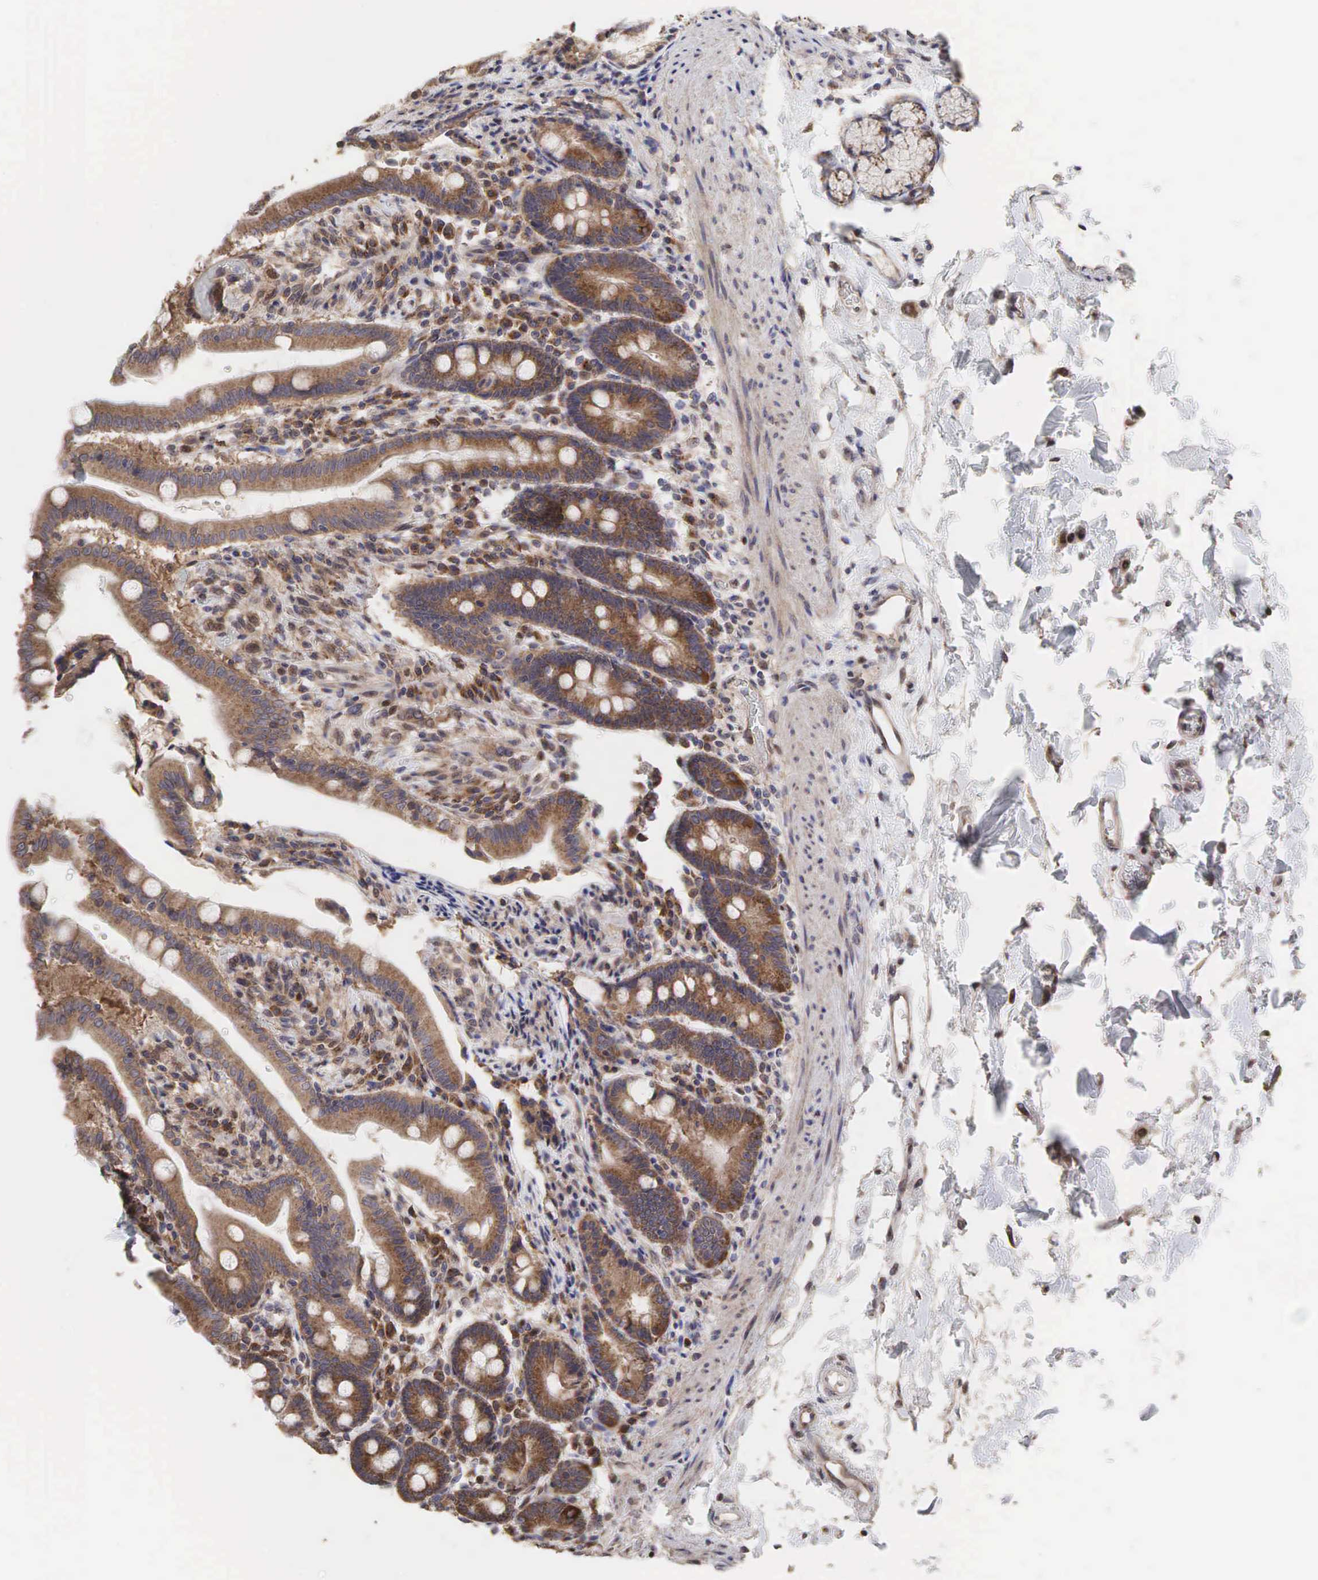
{"staining": {"intensity": "moderate", "quantity": ">75%", "location": "cytoplasmic/membranous"}, "tissue": "duodenum", "cell_type": "Glandular cells", "image_type": "normal", "snomed": [{"axis": "morphology", "description": "Normal tissue, NOS"}, {"axis": "topography", "description": "Duodenum"}], "caption": "Immunohistochemical staining of normal human duodenum reveals medium levels of moderate cytoplasmic/membranous staining in approximately >75% of glandular cells. Using DAB (brown) and hematoxylin (blue) stains, captured at high magnification using brightfield microscopy.", "gene": "PABPC5", "patient": {"sex": "female", "age": 77}}